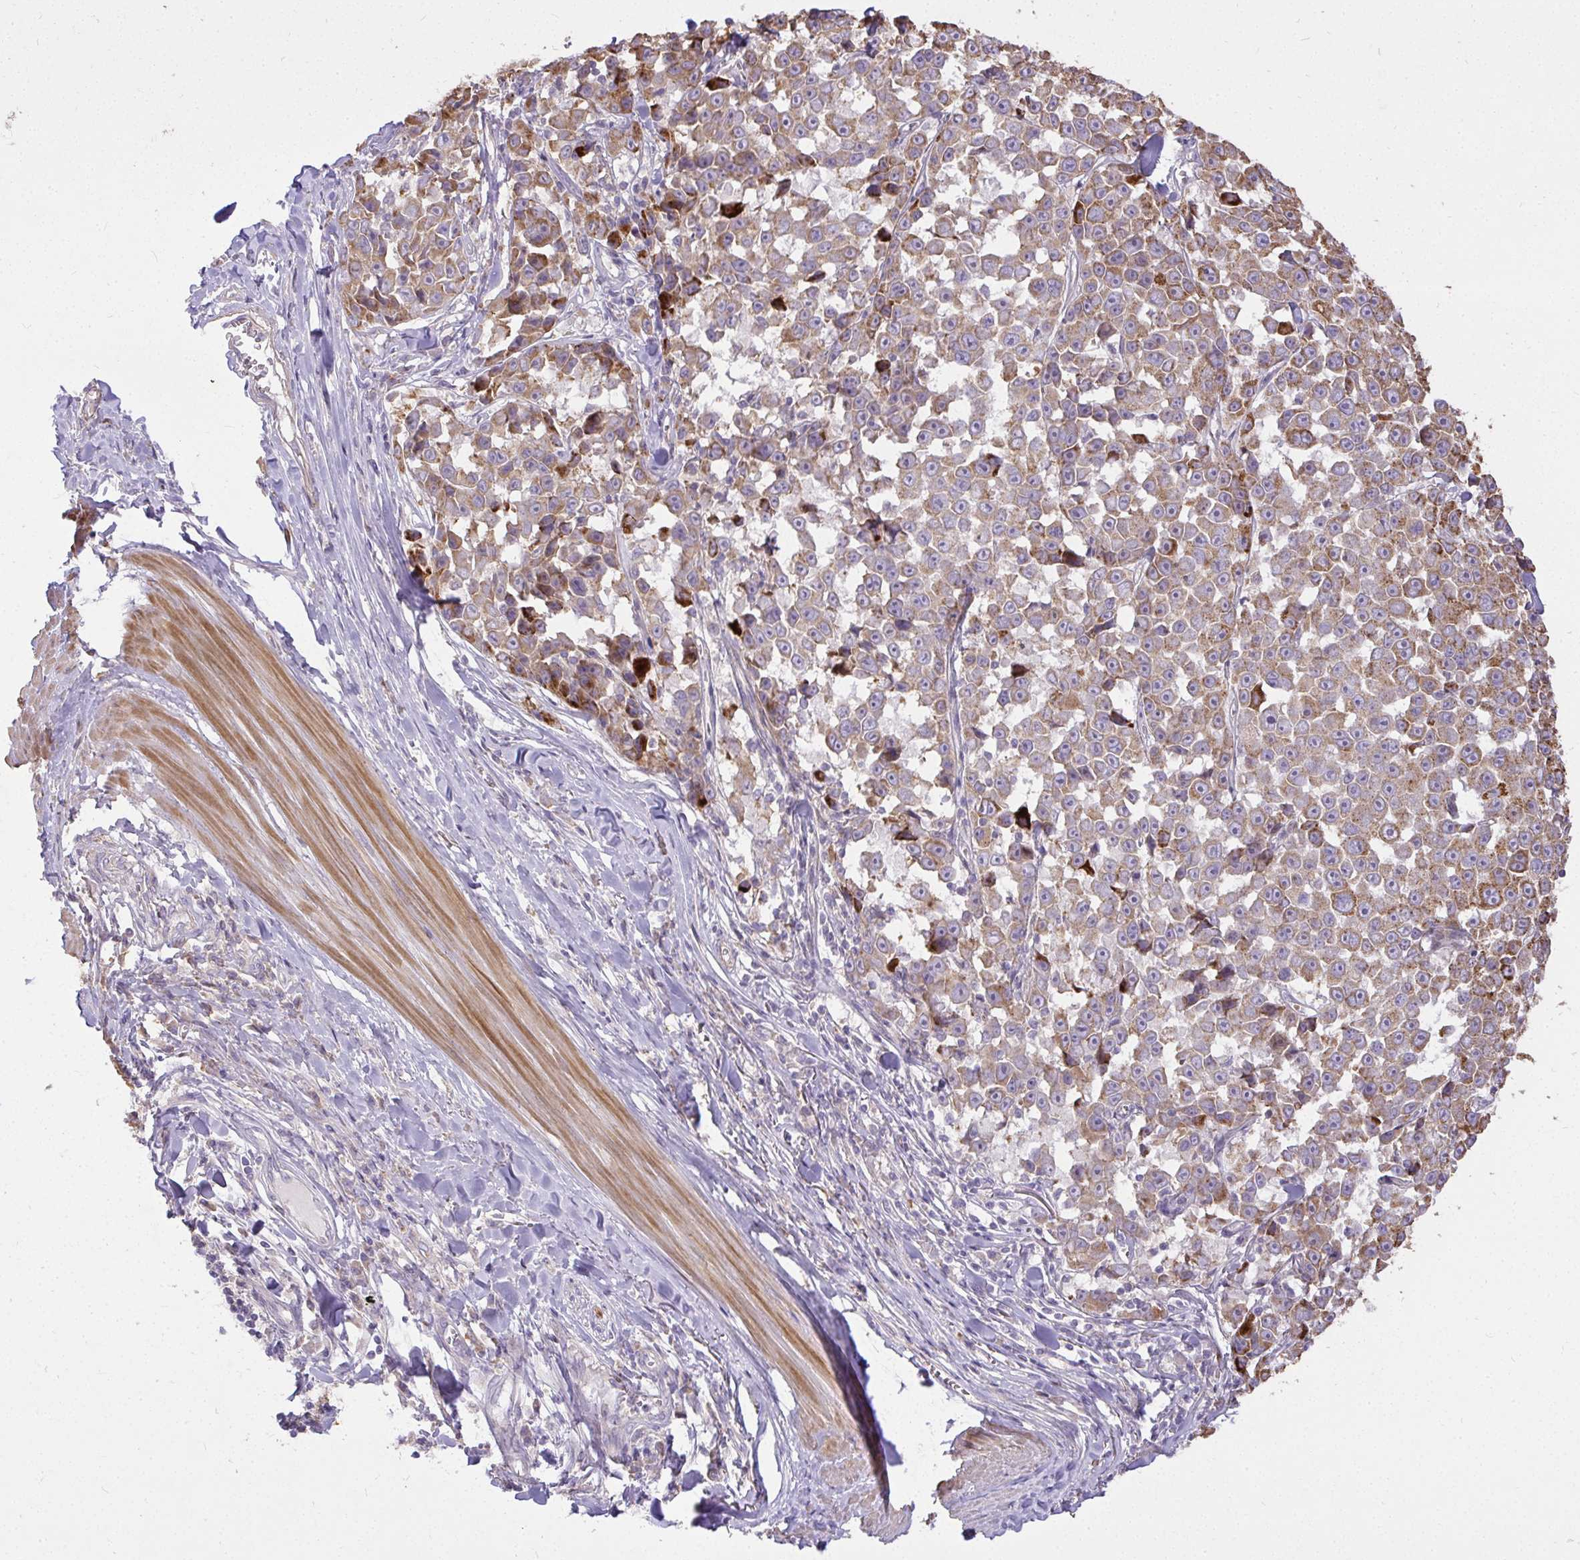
{"staining": {"intensity": "moderate", "quantity": ">75%", "location": "cytoplasmic/membranous"}, "tissue": "melanoma", "cell_type": "Tumor cells", "image_type": "cancer", "snomed": [{"axis": "morphology", "description": "Malignant melanoma, NOS"}, {"axis": "topography", "description": "Skin"}], "caption": "An immunohistochemistry photomicrograph of tumor tissue is shown. Protein staining in brown shows moderate cytoplasmic/membranous positivity in melanoma within tumor cells.", "gene": "STRIP1", "patient": {"sex": "female", "age": 66}}